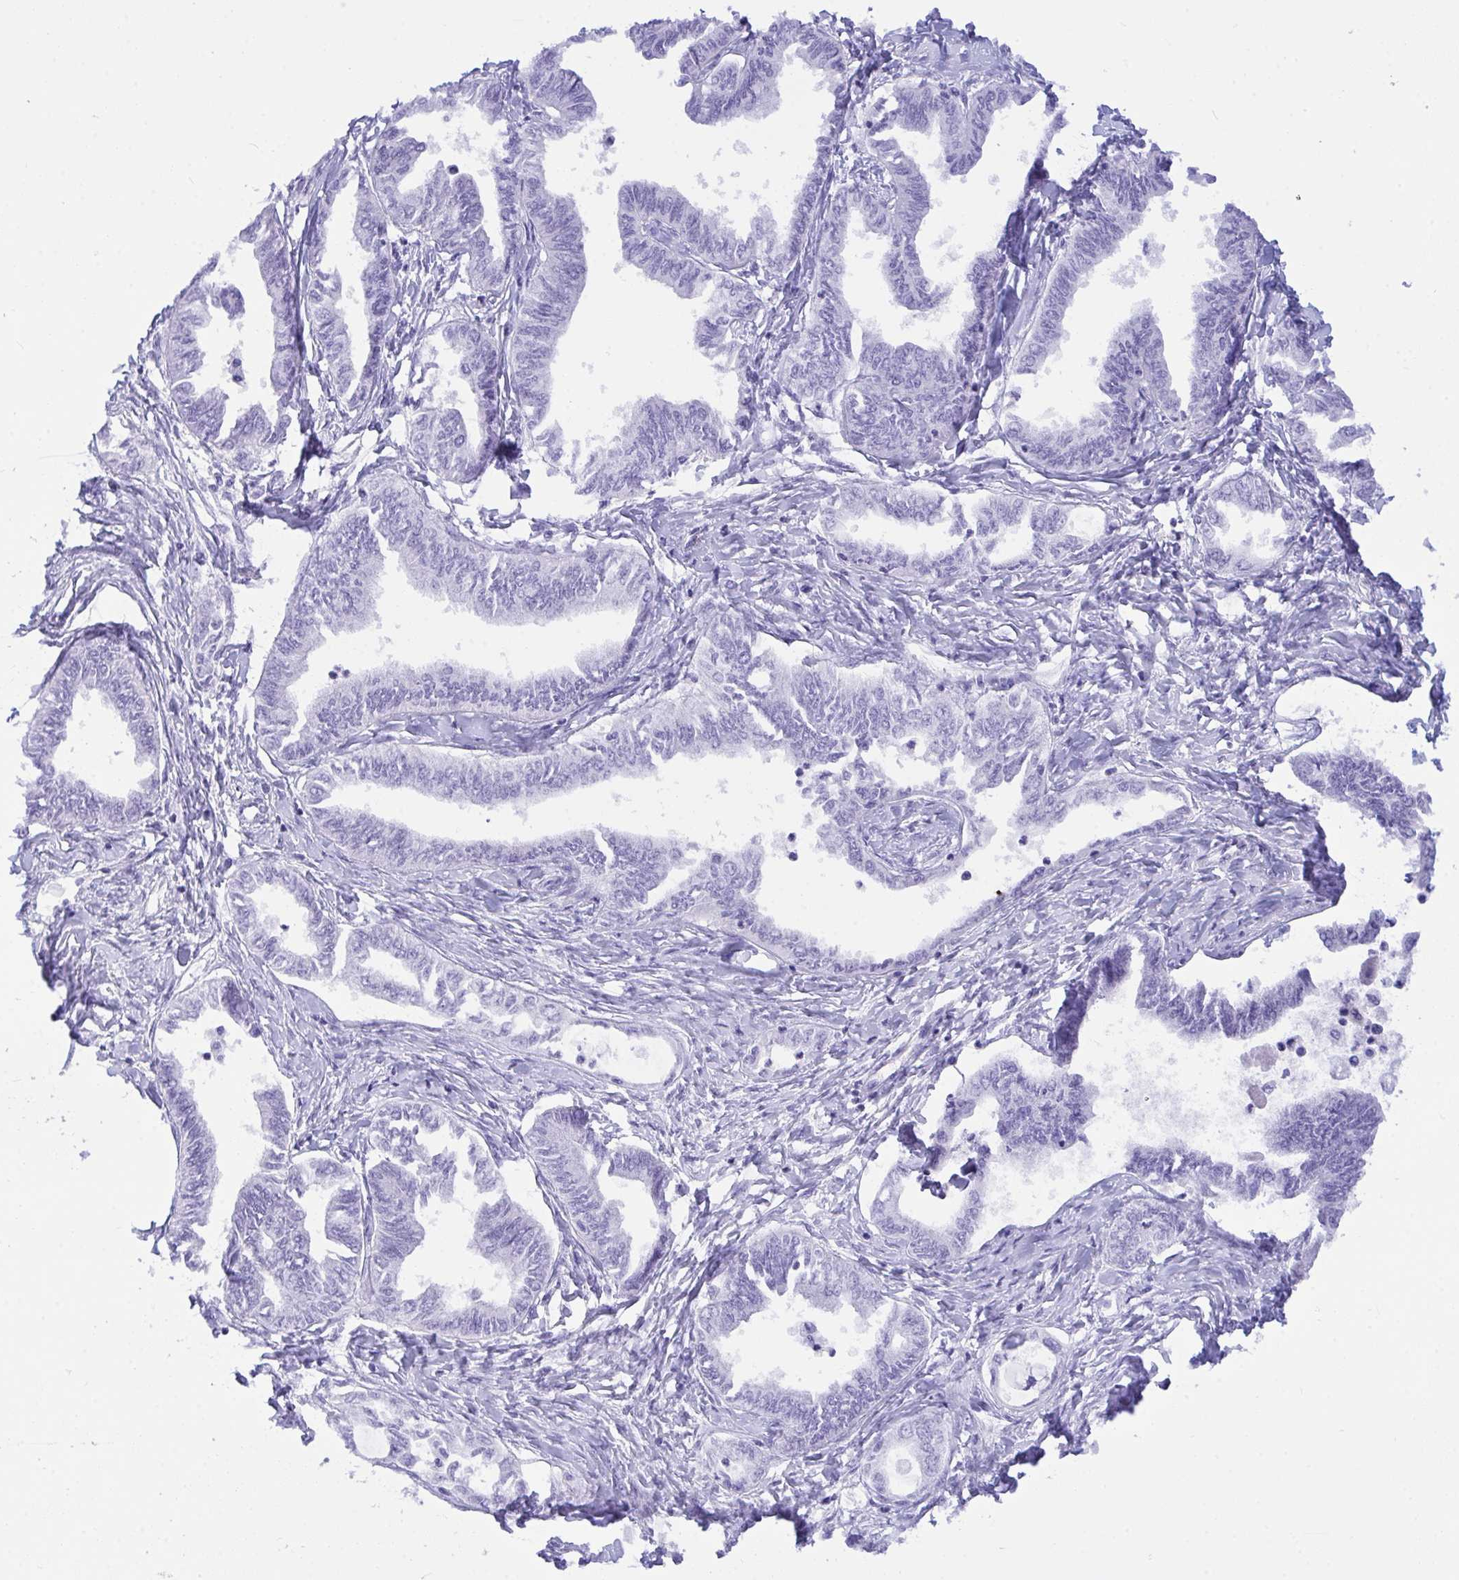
{"staining": {"intensity": "negative", "quantity": "none", "location": "none"}, "tissue": "ovarian cancer", "cell_type": "Tumor cells", "image_type": "cancer", "snomed": [{"axis": "morphology", "description": "Carcinoma, endometroid"}, {"axis": "topography", "description": "Ovary"}], "caption": "Immunohistochemical staining of human ovarian cancer (endometroid carcinoma) exhibits no significant staining in tumor cells.", "gene": "BEST4", "patient": {"sex": "female", "age": 70}}